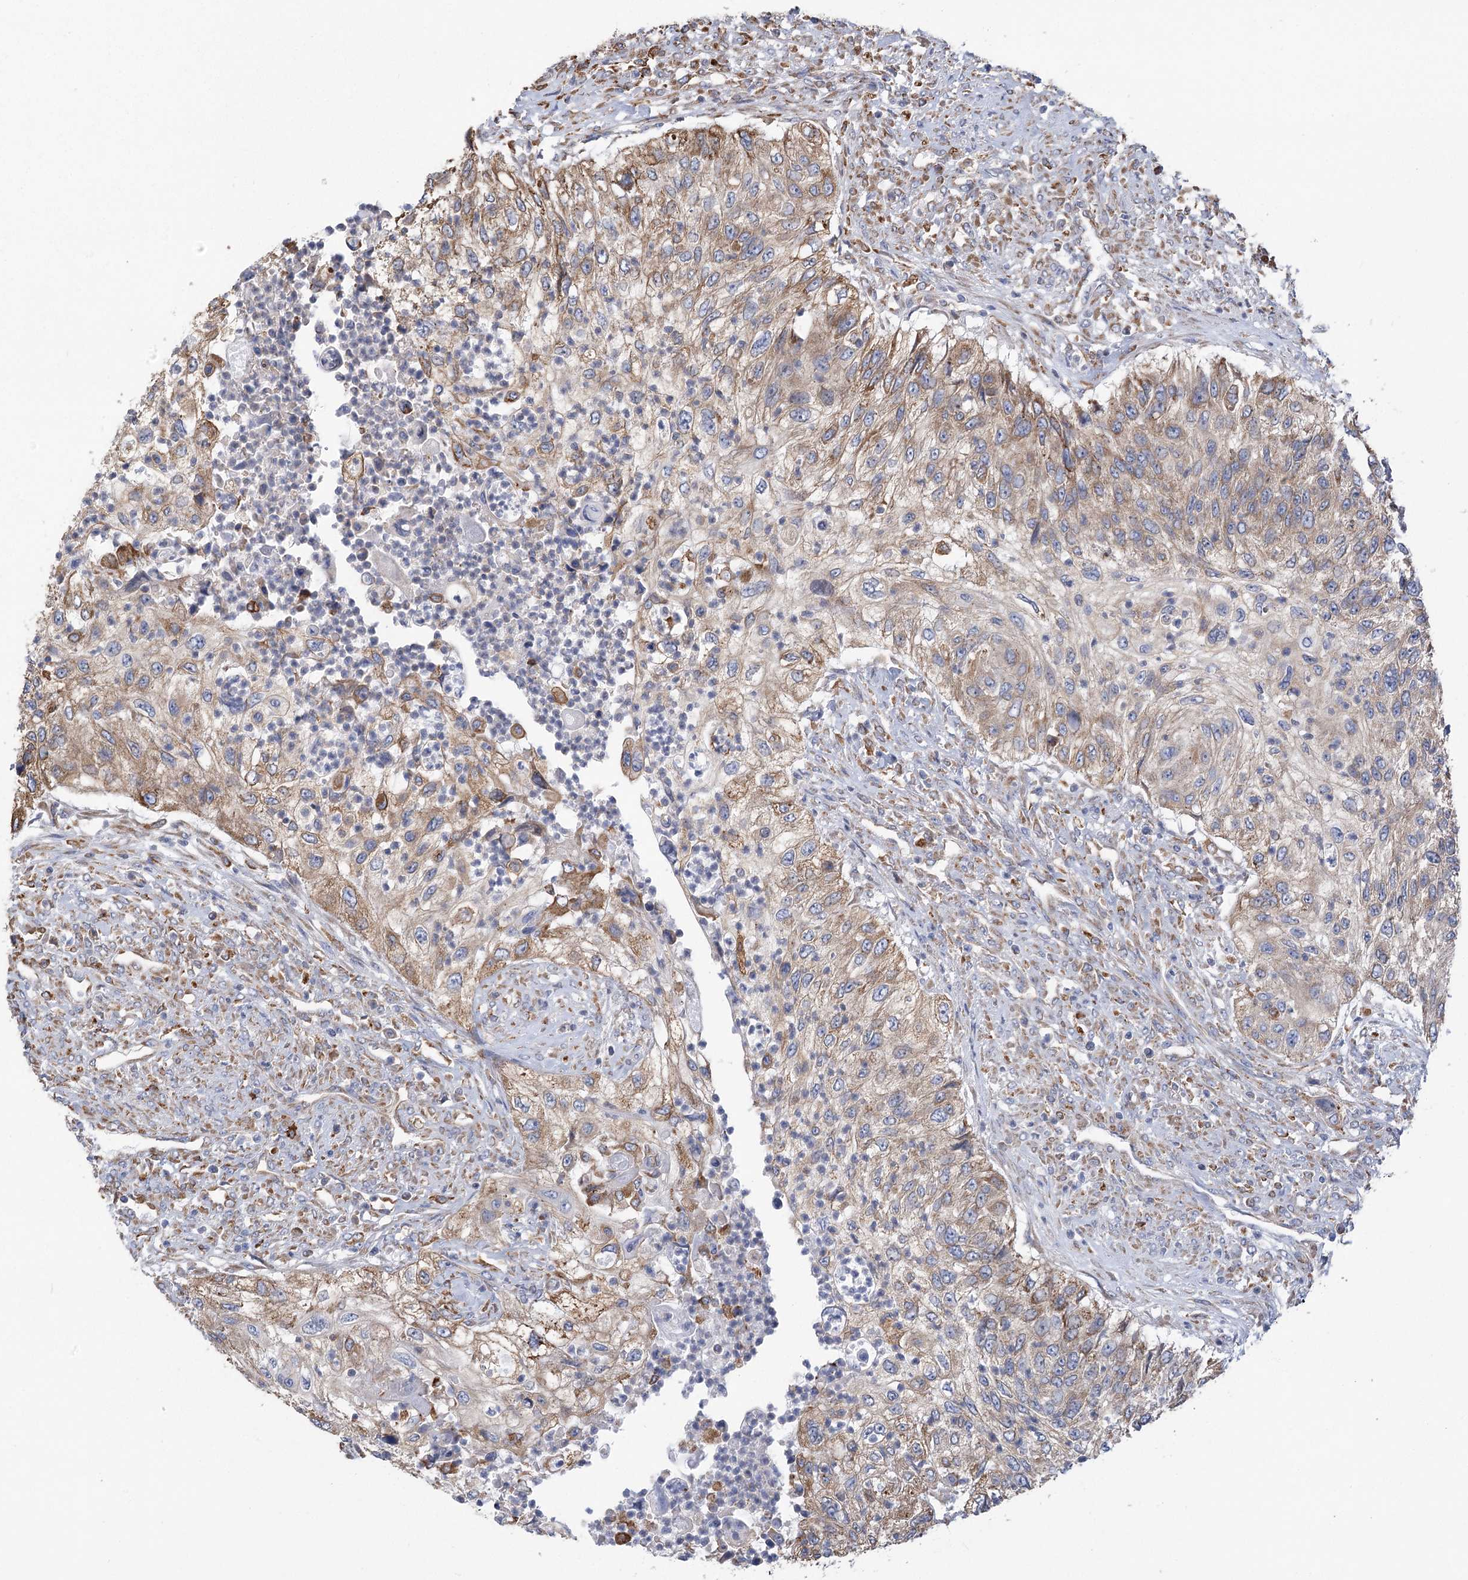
{"staining": {"intensity": "moderate", "quantity": "25%-75%", "location": "cytoplasmic/membranous"}, "tissue": "urothelial cancer", "cell_type": "Tumor cells", "image_type": "cancer", "snomed": [{"axis": "morphology", "description": "Urothelial carcinoma, High grade"}, {"axis": "topography", "description": "Urinary bladder"}], "caption": "Urothelial cancer was stained to show a protein in brown. There is medium levels of moderate cytoplasmic/membranous expression in about 25%-75% of tumor cells. (DAB (3,3'-diaminobenzidine) IHC with brightfield microscopy, high magnification).", "gene": "METTL24", "patient": {"sex": "female", "age": 60}}